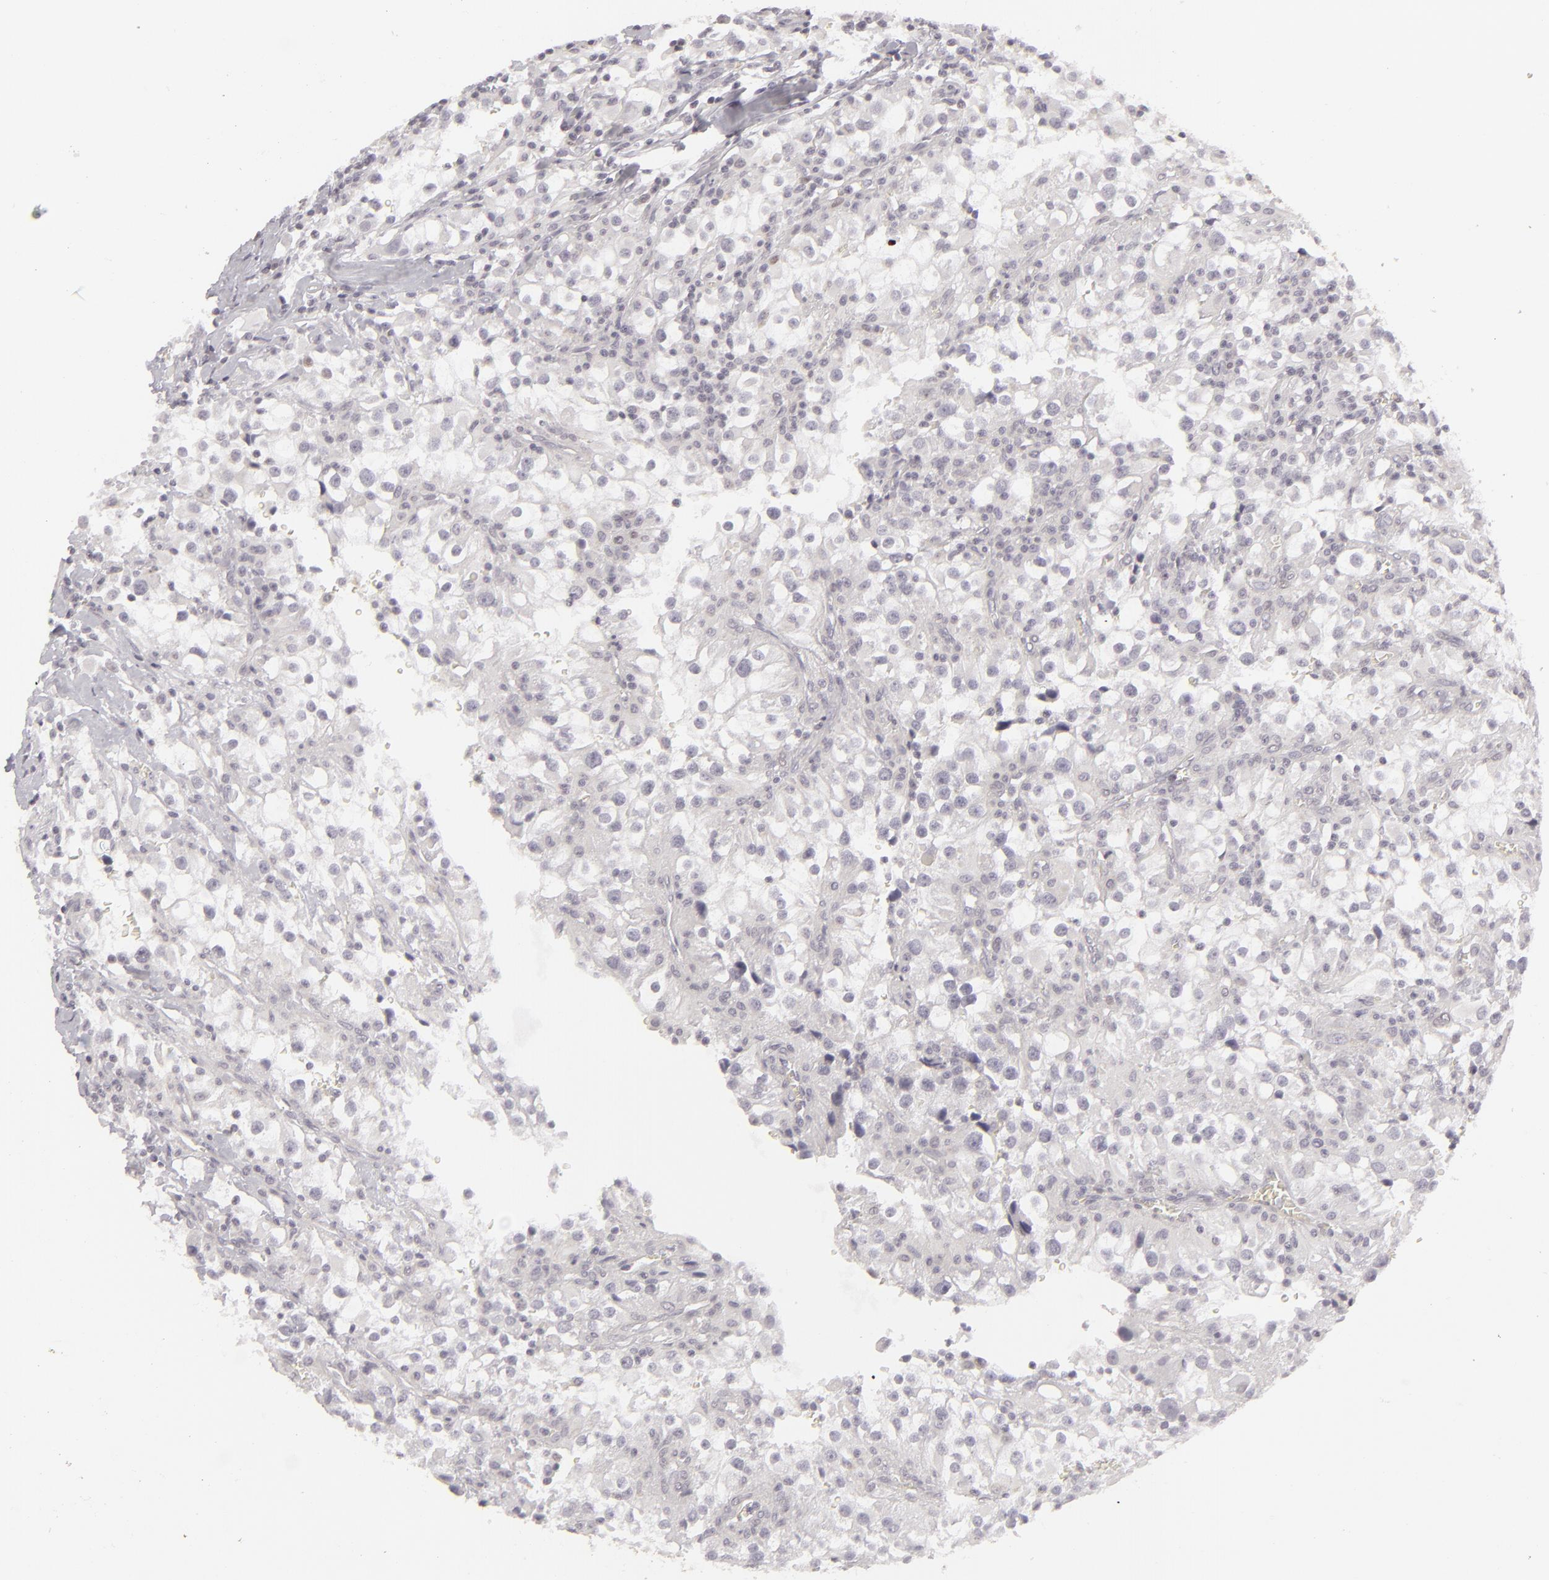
{"staining": {"intensity": "negative", "quantity": "none", "location": "none"}, "tissue": "renal cancer", "cell_type": "Tumor cells", "image_type": "cancer", "snomed": [{"axis": "morphology", "description": "Adenocarcinoma, NOS"}, {"axis": "topography", "description": "Kidney"}], "caption": "This is an IHC micrograph of human adenocarcinoma (renal). There is no staining in tumor cells.", "gene": "SIX1", "patient": {"sex": "female", "age": 52}}